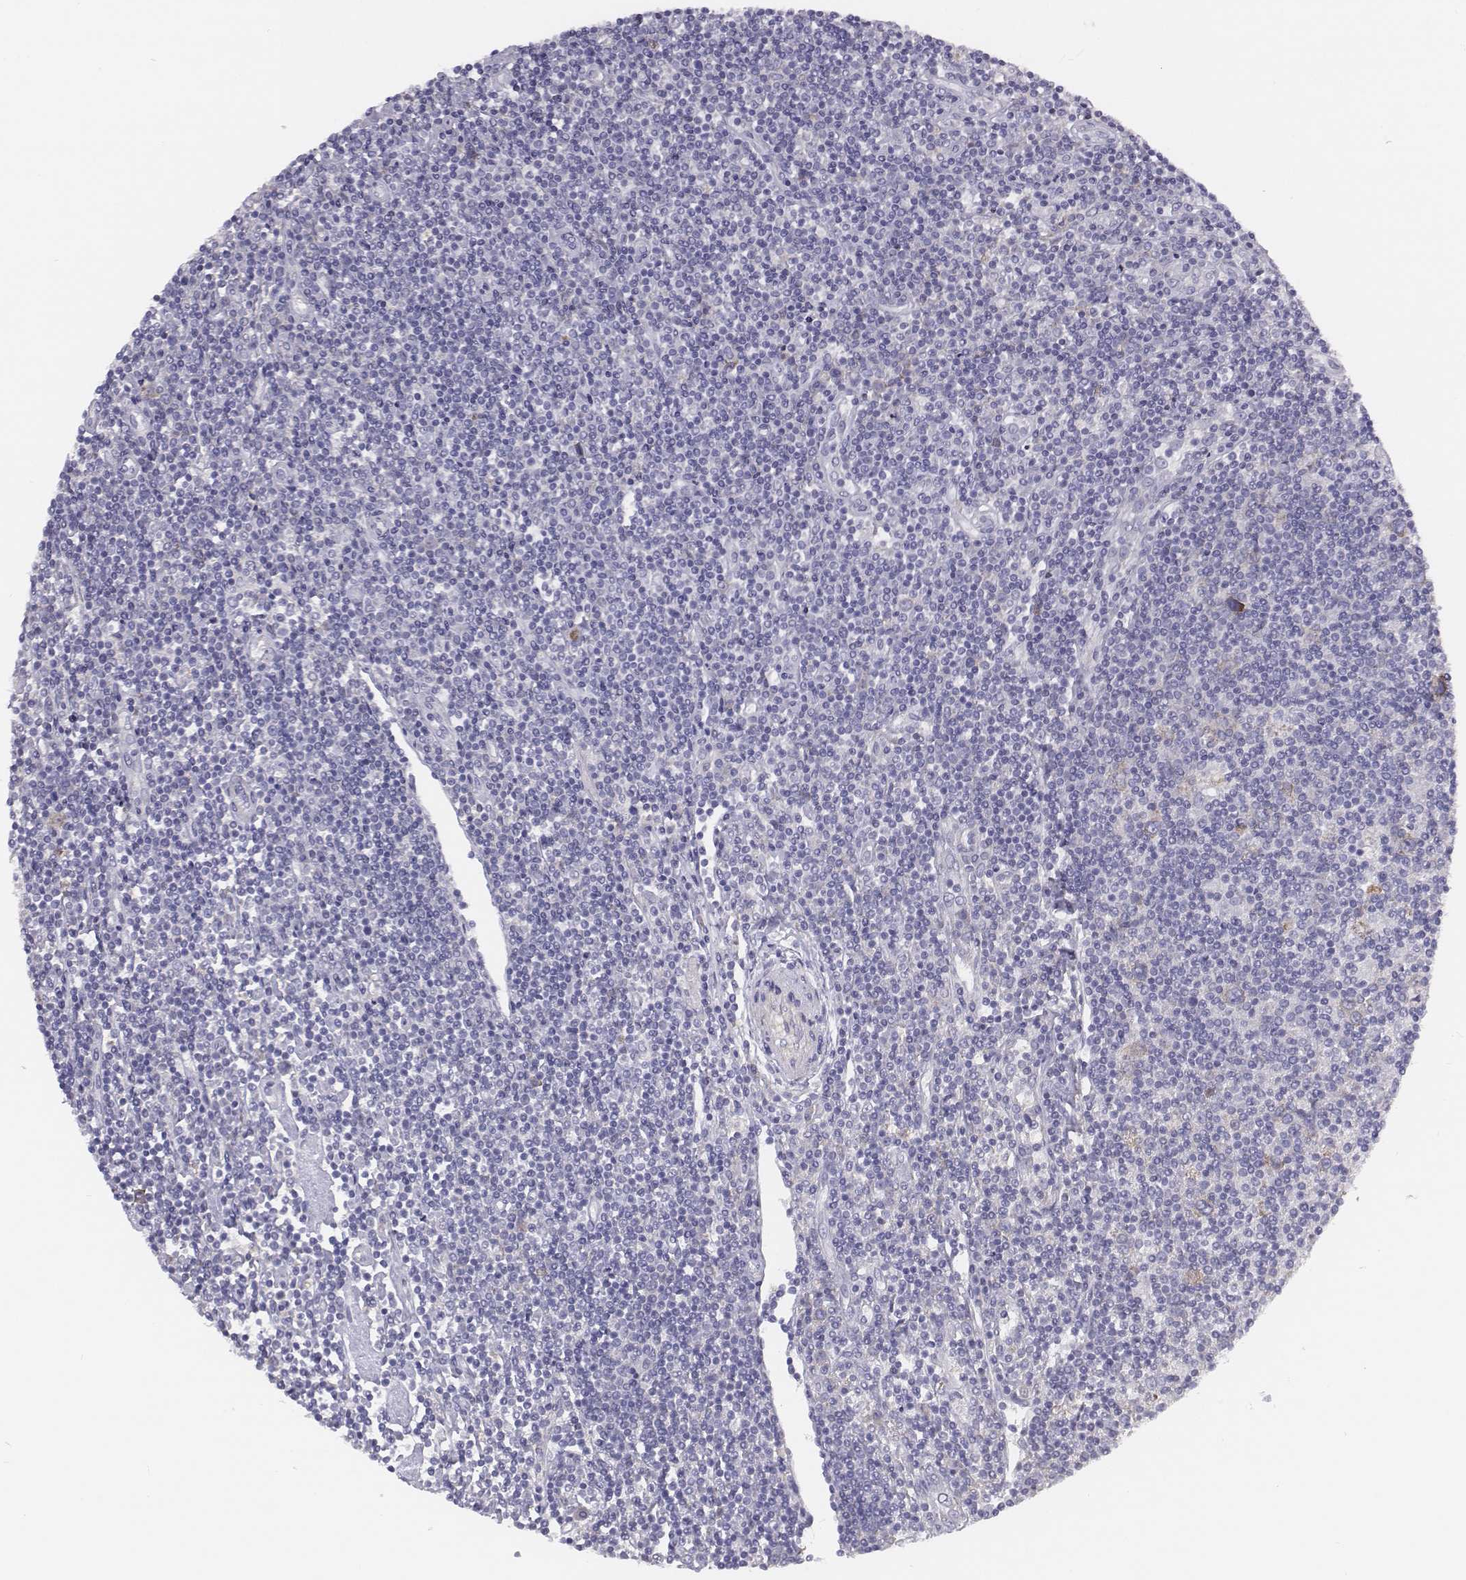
{"staining": {"intensity": "weak", "quantity": "25%-75%", "location": "cytoplasmic/membranous"}, "tissue": "lymphoma", "cell_type": "Tumor cells", "image_type": "cancer", "snomed": [{"axis": "morphology", "description": "Hodgkin's disease, NOS"}, {"axis": "topography", "description": "Lymph node"}], "caption": "IHC histopathology image of human lymphoma stained for a protein (brown), which demonstrates low levels of weak cytoplasmic/membranous staining in about 25%-75% of tumor cells.", "gene": "CHST14", "patient": {"sex": "male", "age": 40}}